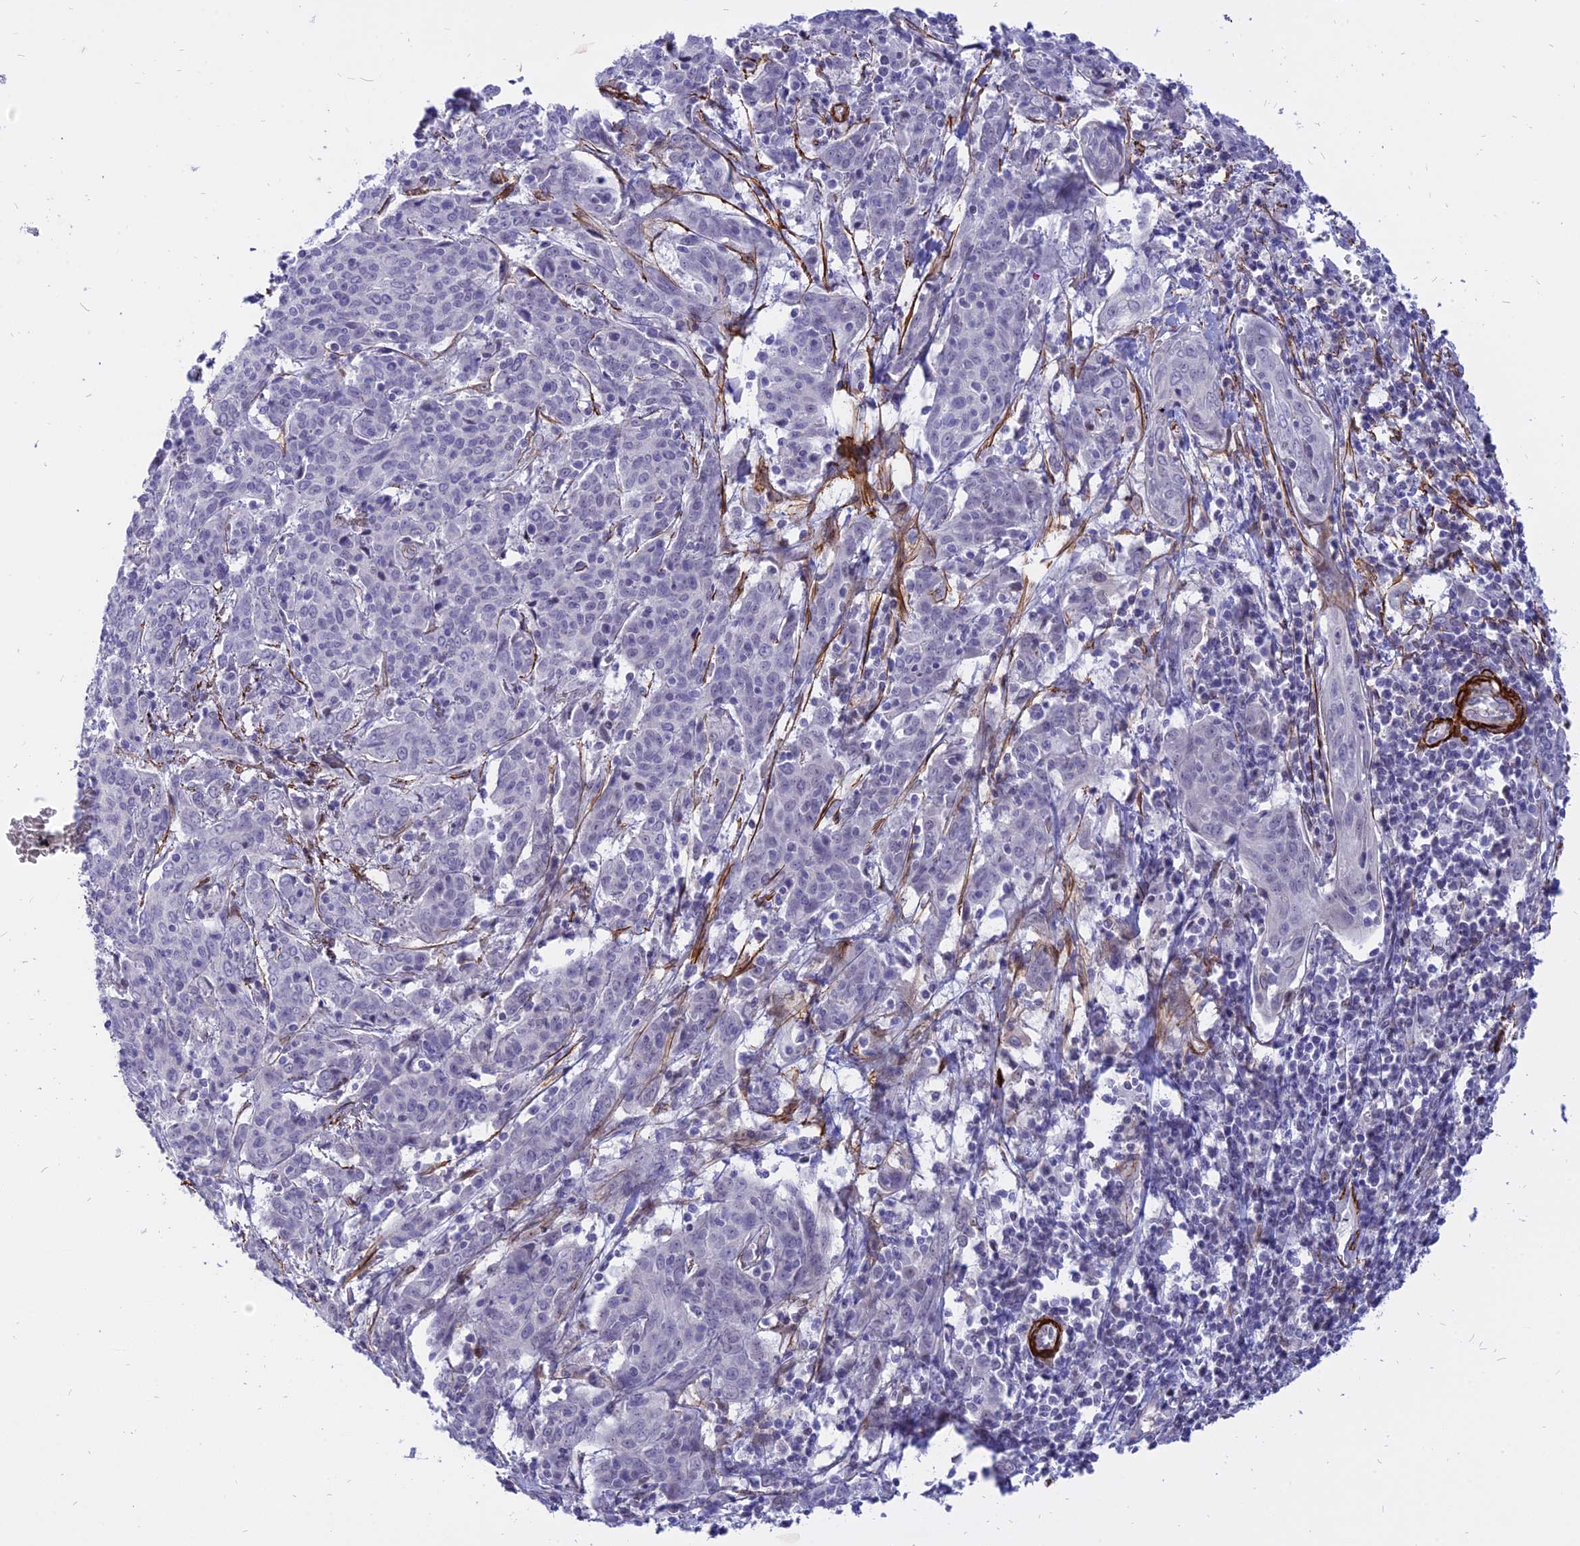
{"staining": {"intensity": "negative", "quantity": "none", "location": "none"}, "tissue": "cervical cancer", "cell_type": "Tumor cells", "image_type": "cancer", "snomed": [{"axis": "morphology", "description": "Squamous cell carcinoma, NOS"}, {"axis": "topography", "description": "Cervix"}], "caption": "Immunohistochemical staining of cervical cancer demonstrates no significant positivity in tumor cells.", "gene": "CENPV", "patient": {"sex": "female", "age": 67}}